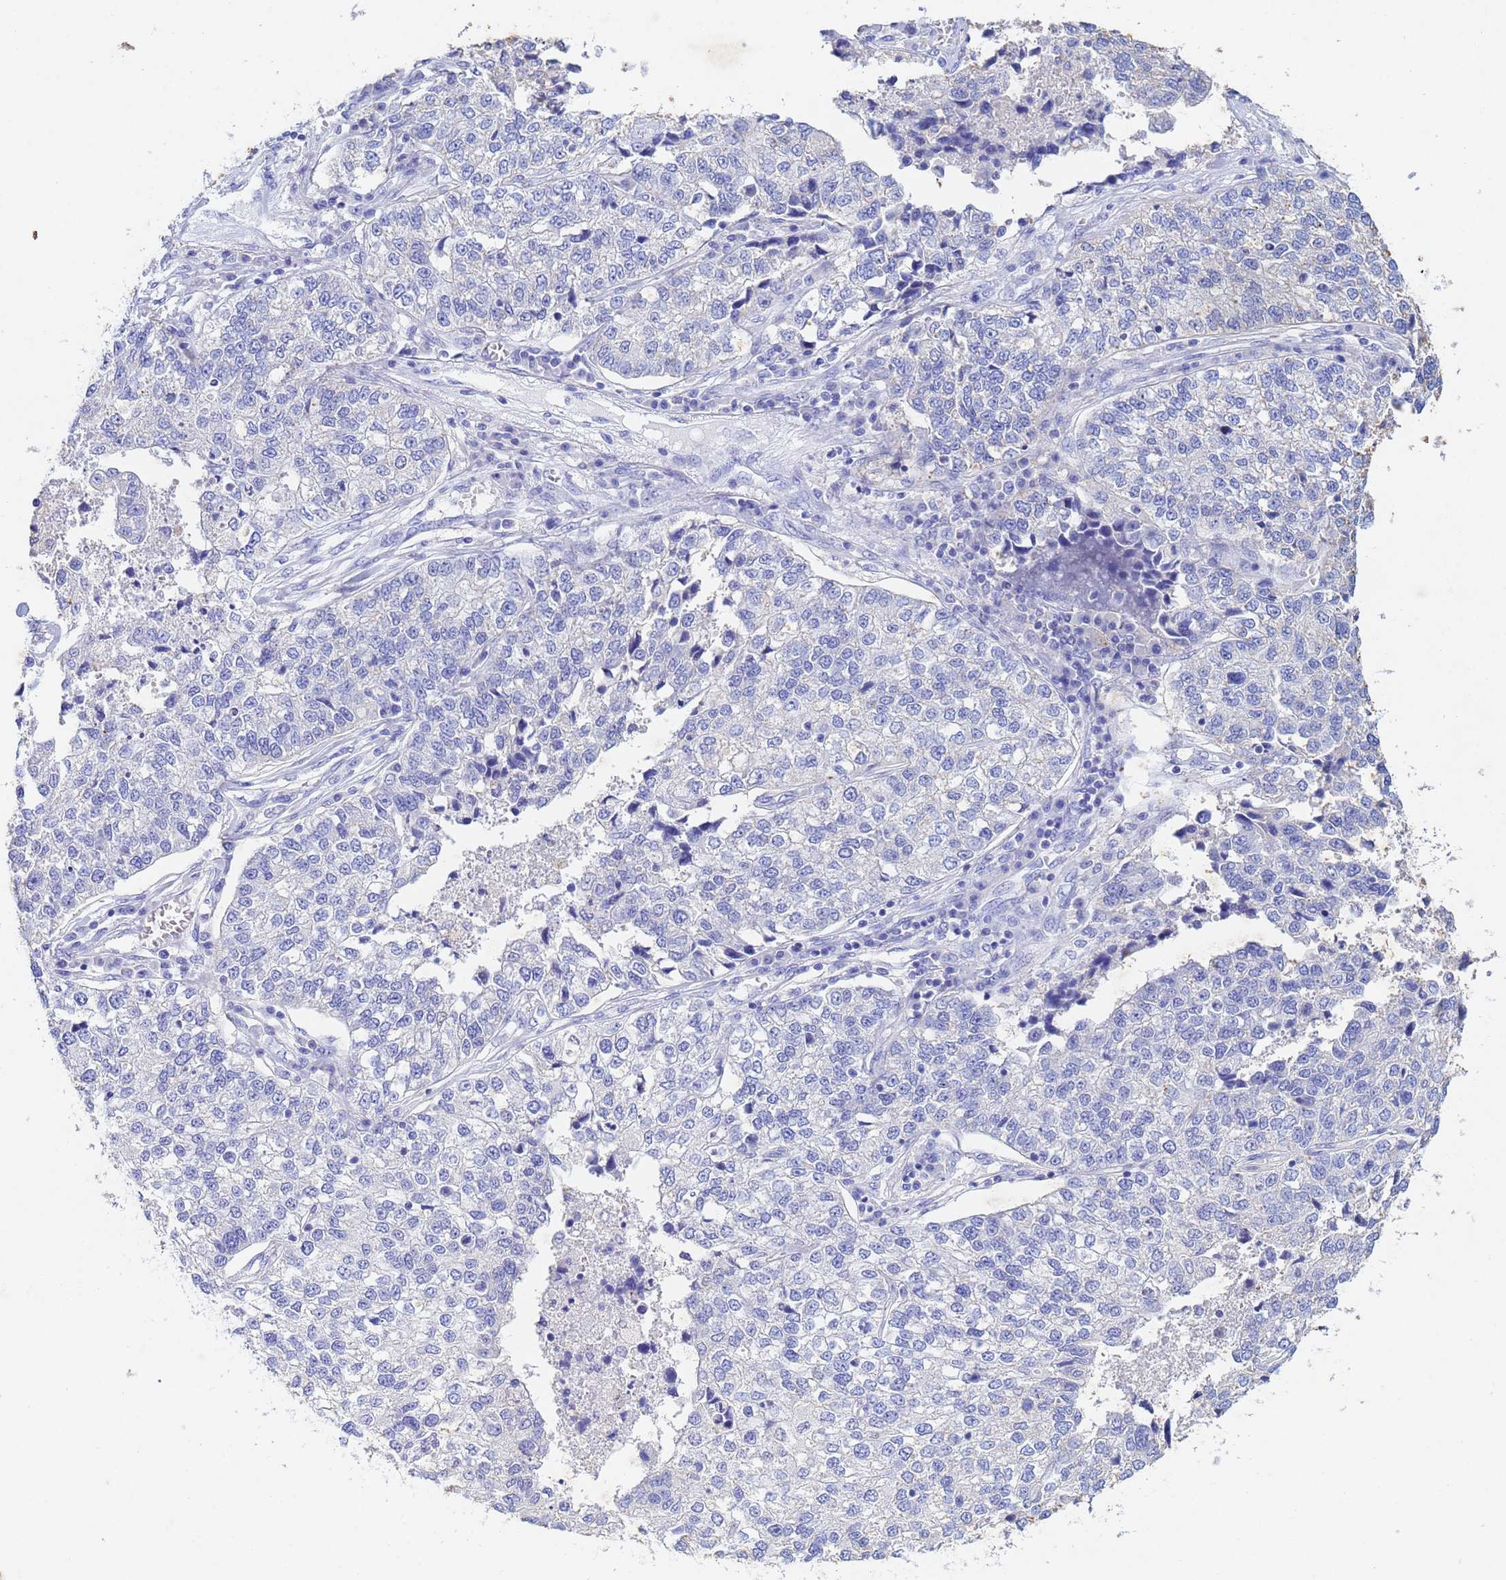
{"staining": {"intensity": "negative", "quantity": "none", "location": "none"}, "tissue": "lung cancer", "cell_type": "Tumor cells", "image_type": "cancer", "snomed": [{"axis": "morphology", "description": "Adenocarcinoma, NOS"}, {"axis": "topography", "description": "Lung"}], "caption": "The photomicrograph reveals no significant staining in tumor cells of lung cancer (adenocarcinoma). (DAB immunohistochemistry visualized using brightfield microscopy, high magnification).", "gene": "CSTB", "patient": {"sex": "male", "age": 49}}